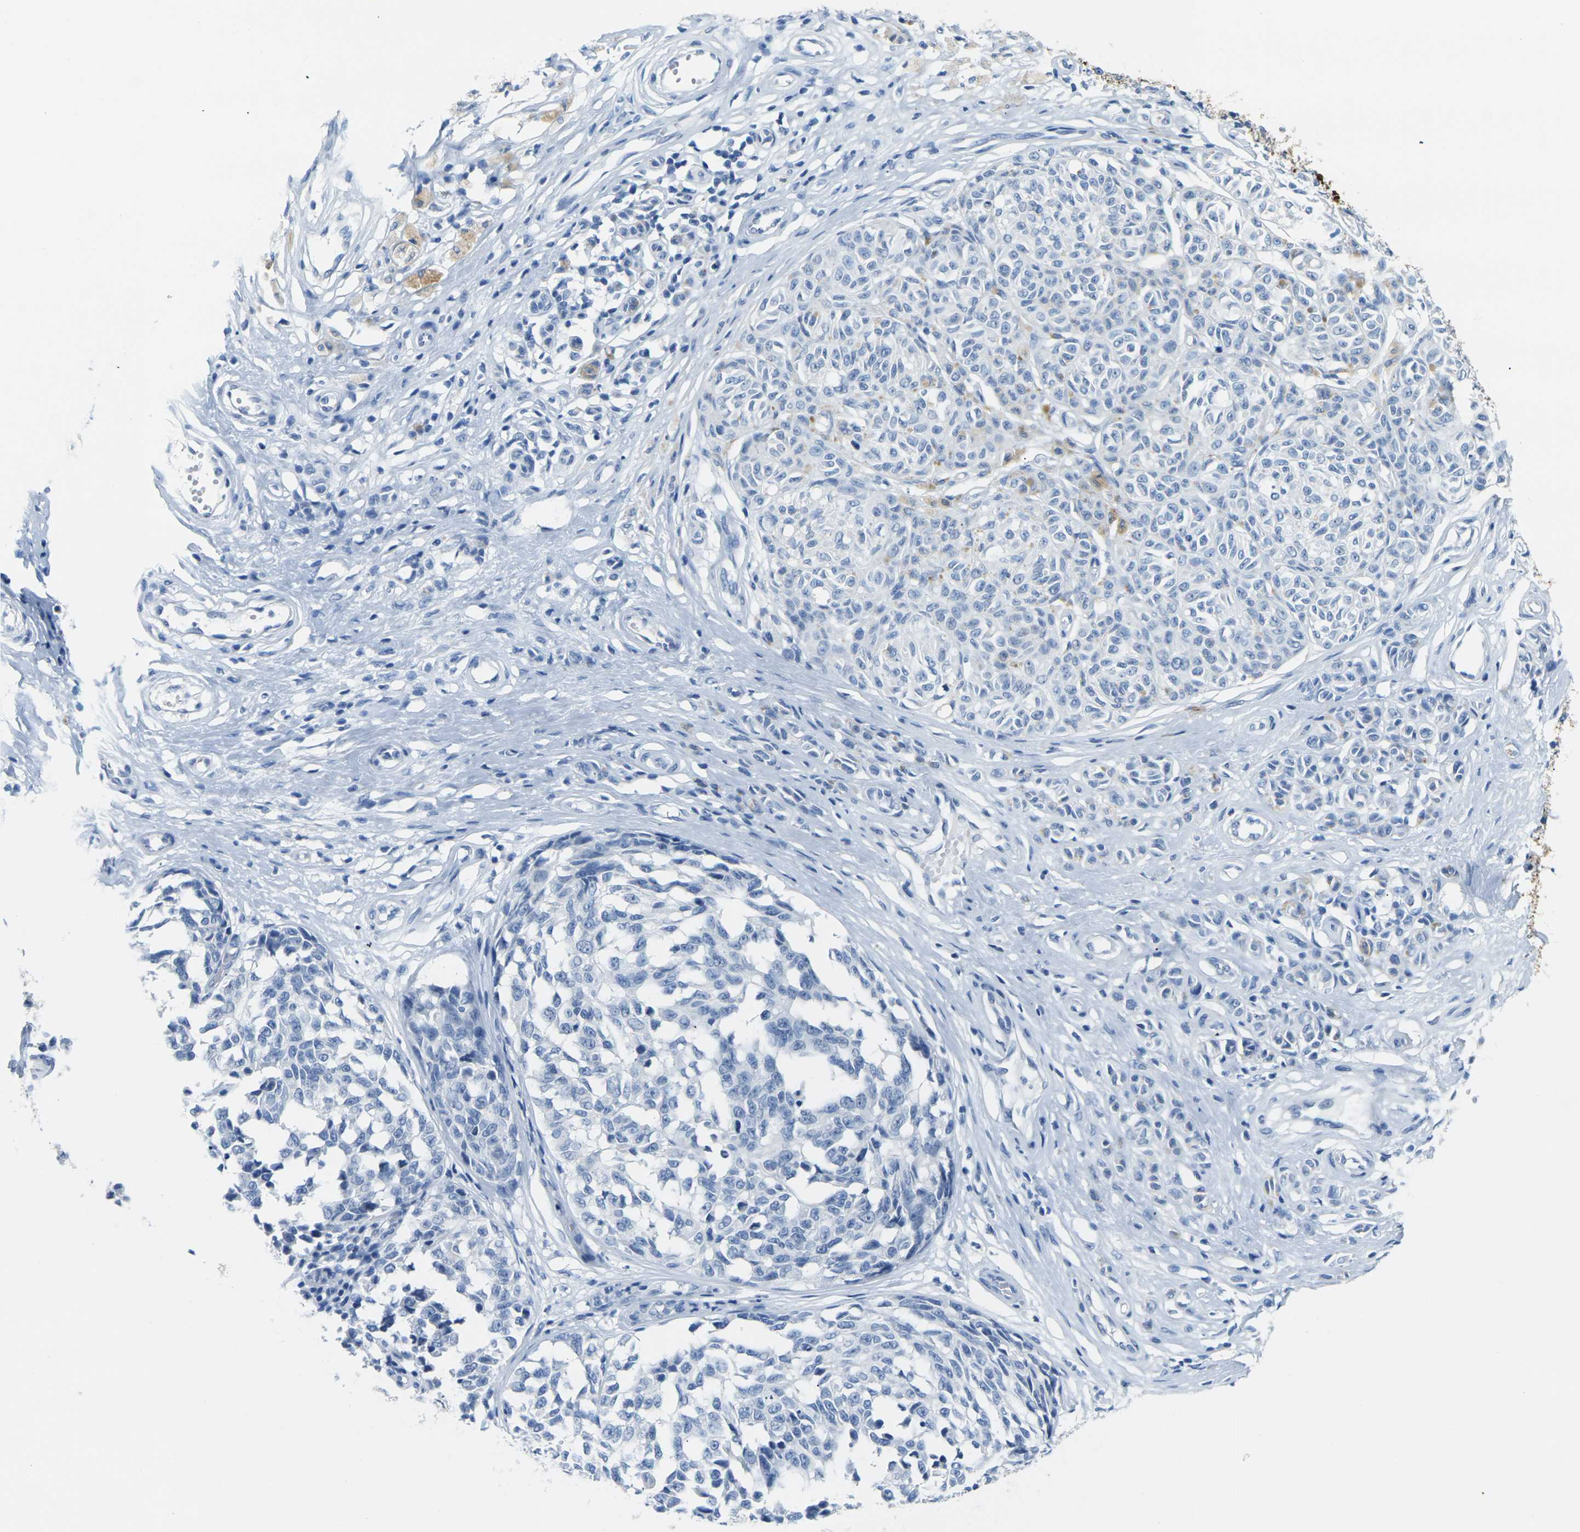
{"staining": {"intensity": "negative", "quantity": "none", "location": "none"}, "tissue": "melanoma", "cell_type": "Tumor cells", "image_type": "cancer", "snomed": [{"axis": "morphology", "description": "Malignant melanoma, NOS"}, {"axis": "topography", "description": "Skin"}], "caption": "Immunohistochemistry (IHC) histopathology image of human melanoma stained for a protein (brown), which exhibits no staining in tumor cells.", "gene": "CLDN7", "patient": {"sex": "female", "age": 64}}